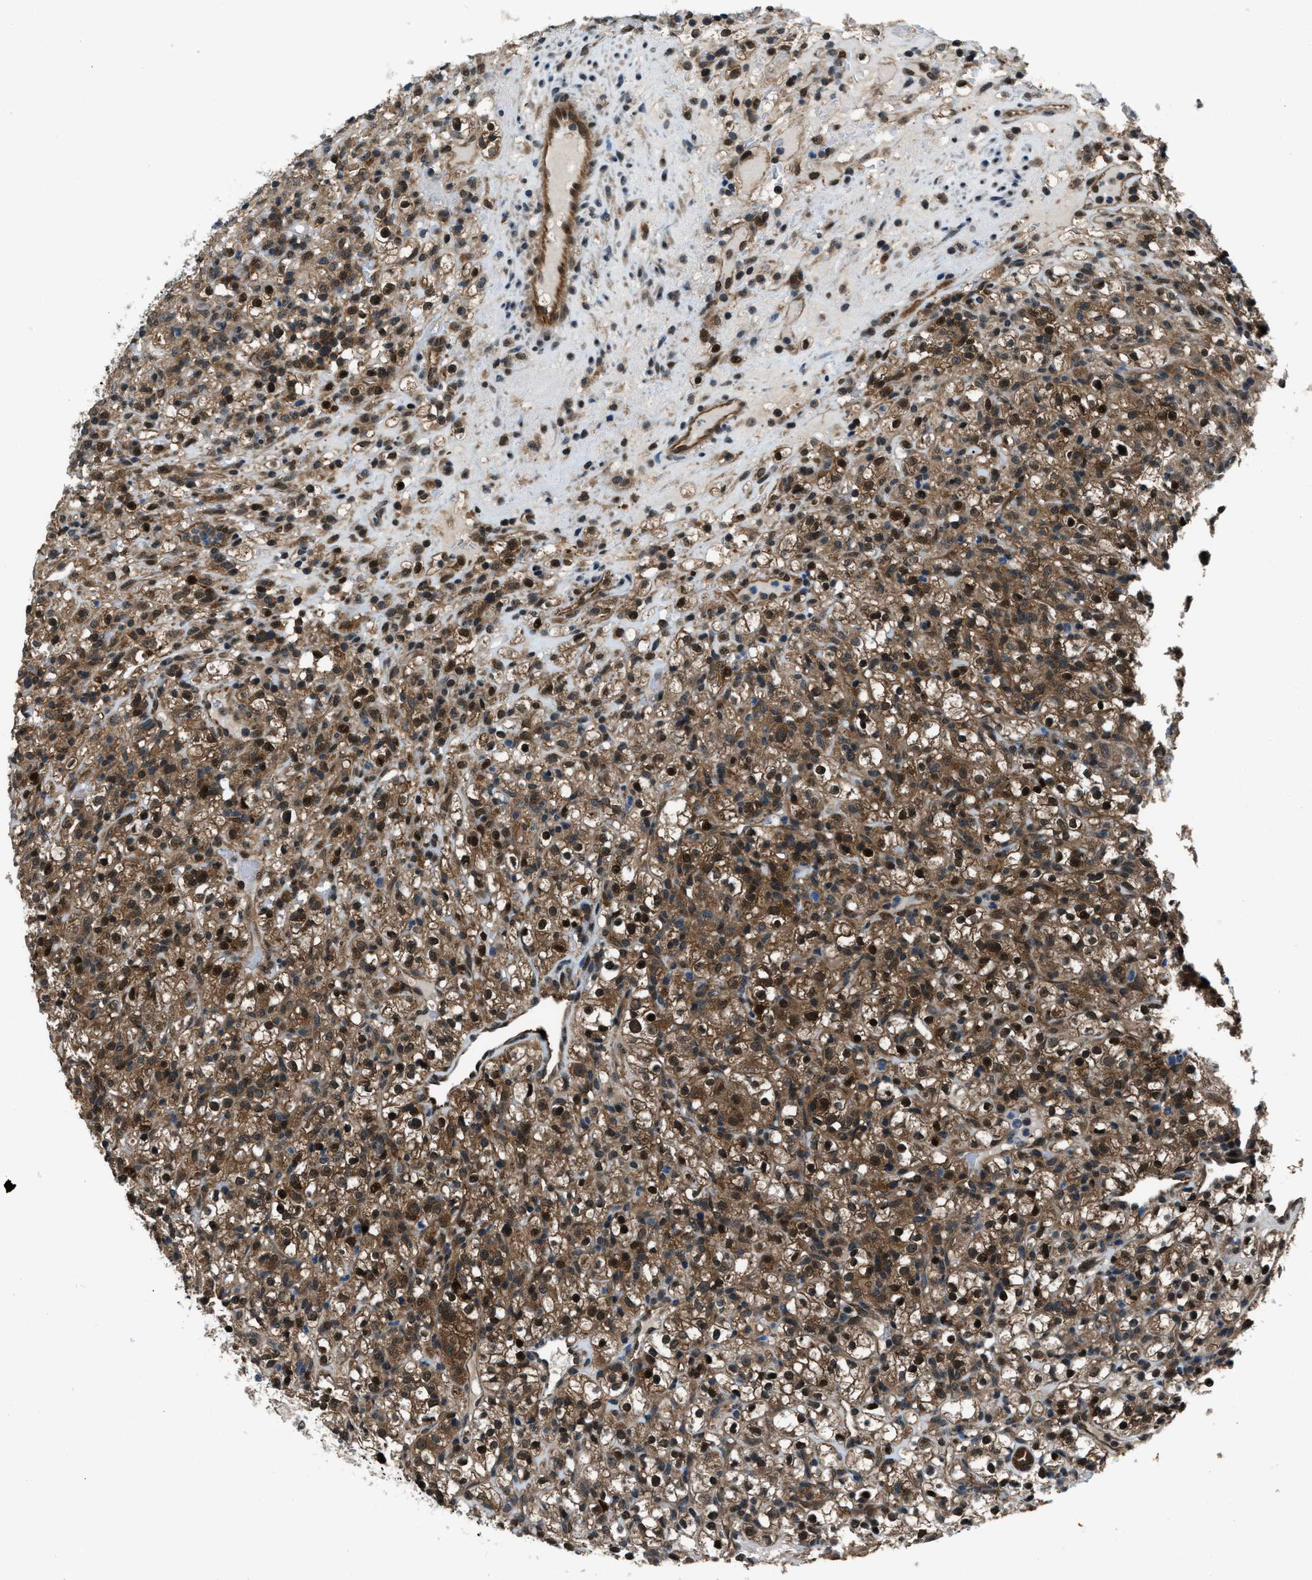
{"staining": {"intensity": "strong", "quantity": ">75%", "location": "cytoplasmic/membranous,nuclear"}, "tissue": "renal cancer", "cell_type": "Tumor cells", "image_type": "cancer", "snomed": [{"axis": "morphology", "description": "Normal tissue, NOS"}, {"axis": "morphology", "description": "Adenocarcinoma, NOS"}, {"axis": "topography", "description": "Kidney"}], "caption": "This photomicrograph reveals IHC staining of human renal adenocarcinoma, with high strong cytoplasmic/membranous and nuclear staining in approximately >75% of tumor cells.", "gene": "NUDCD3", "patient": {"sex": "female", "age": 72}}